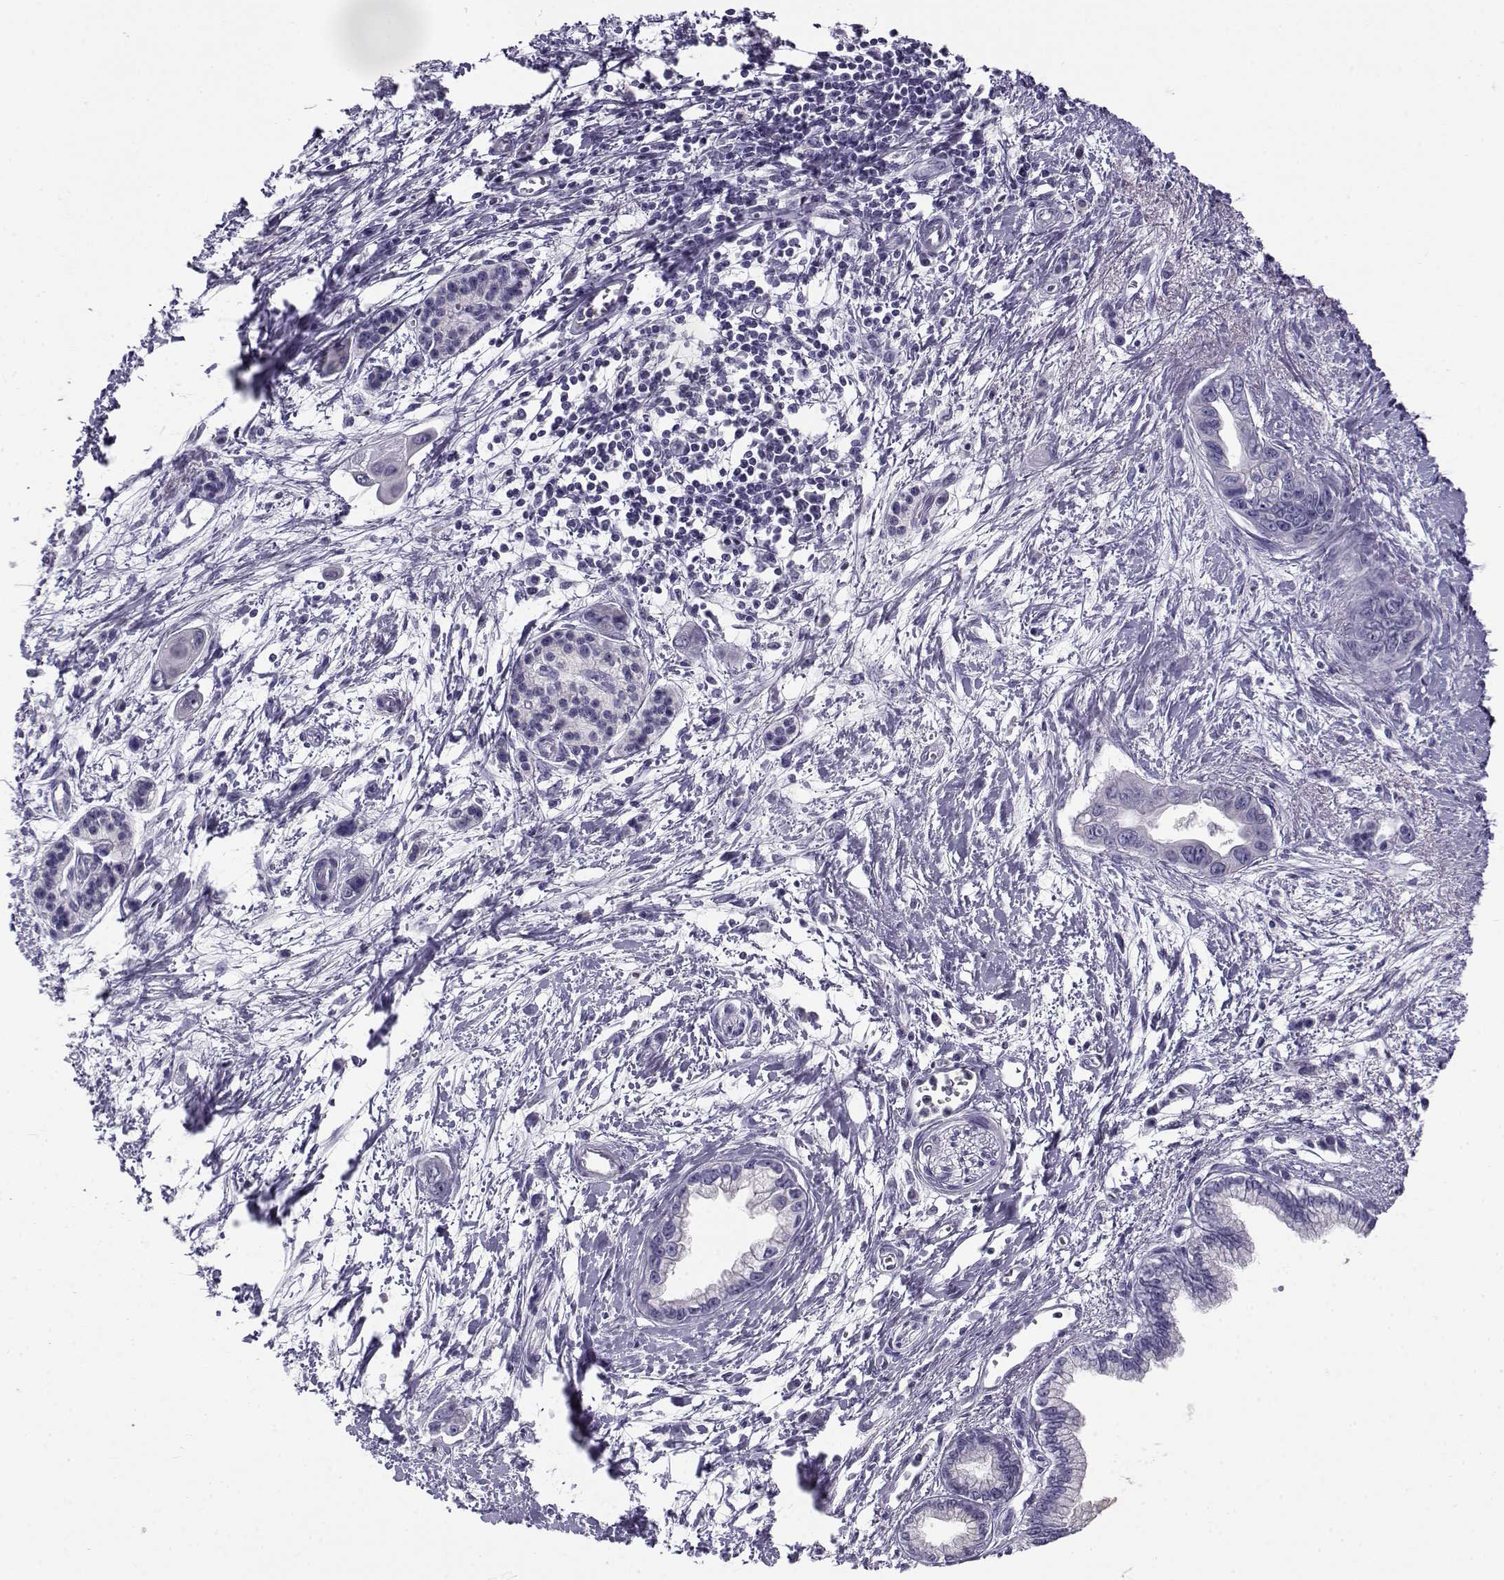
{"staining": {"intensity": "negative", "quantity": "none", "location": "none"}, "tissue": "pancreatic cancer", "cell_type": "Tumor cells", "image_type": "cancer", "snomed": [{"axis": "morphology", "description": "Adenocarcinoma, NOS"}, {"axis": "topography", "description": "Pancreas"}], "caption": "This histopathology image is of pancreatic cancer (adenocarcinoma) stained with IHC to label a protein in brown with the nuclei are counter-stained blue. There is no expression in tumor cells.", "gene": "FAM166A", "patient": {"sex": "male", "age": 60}}